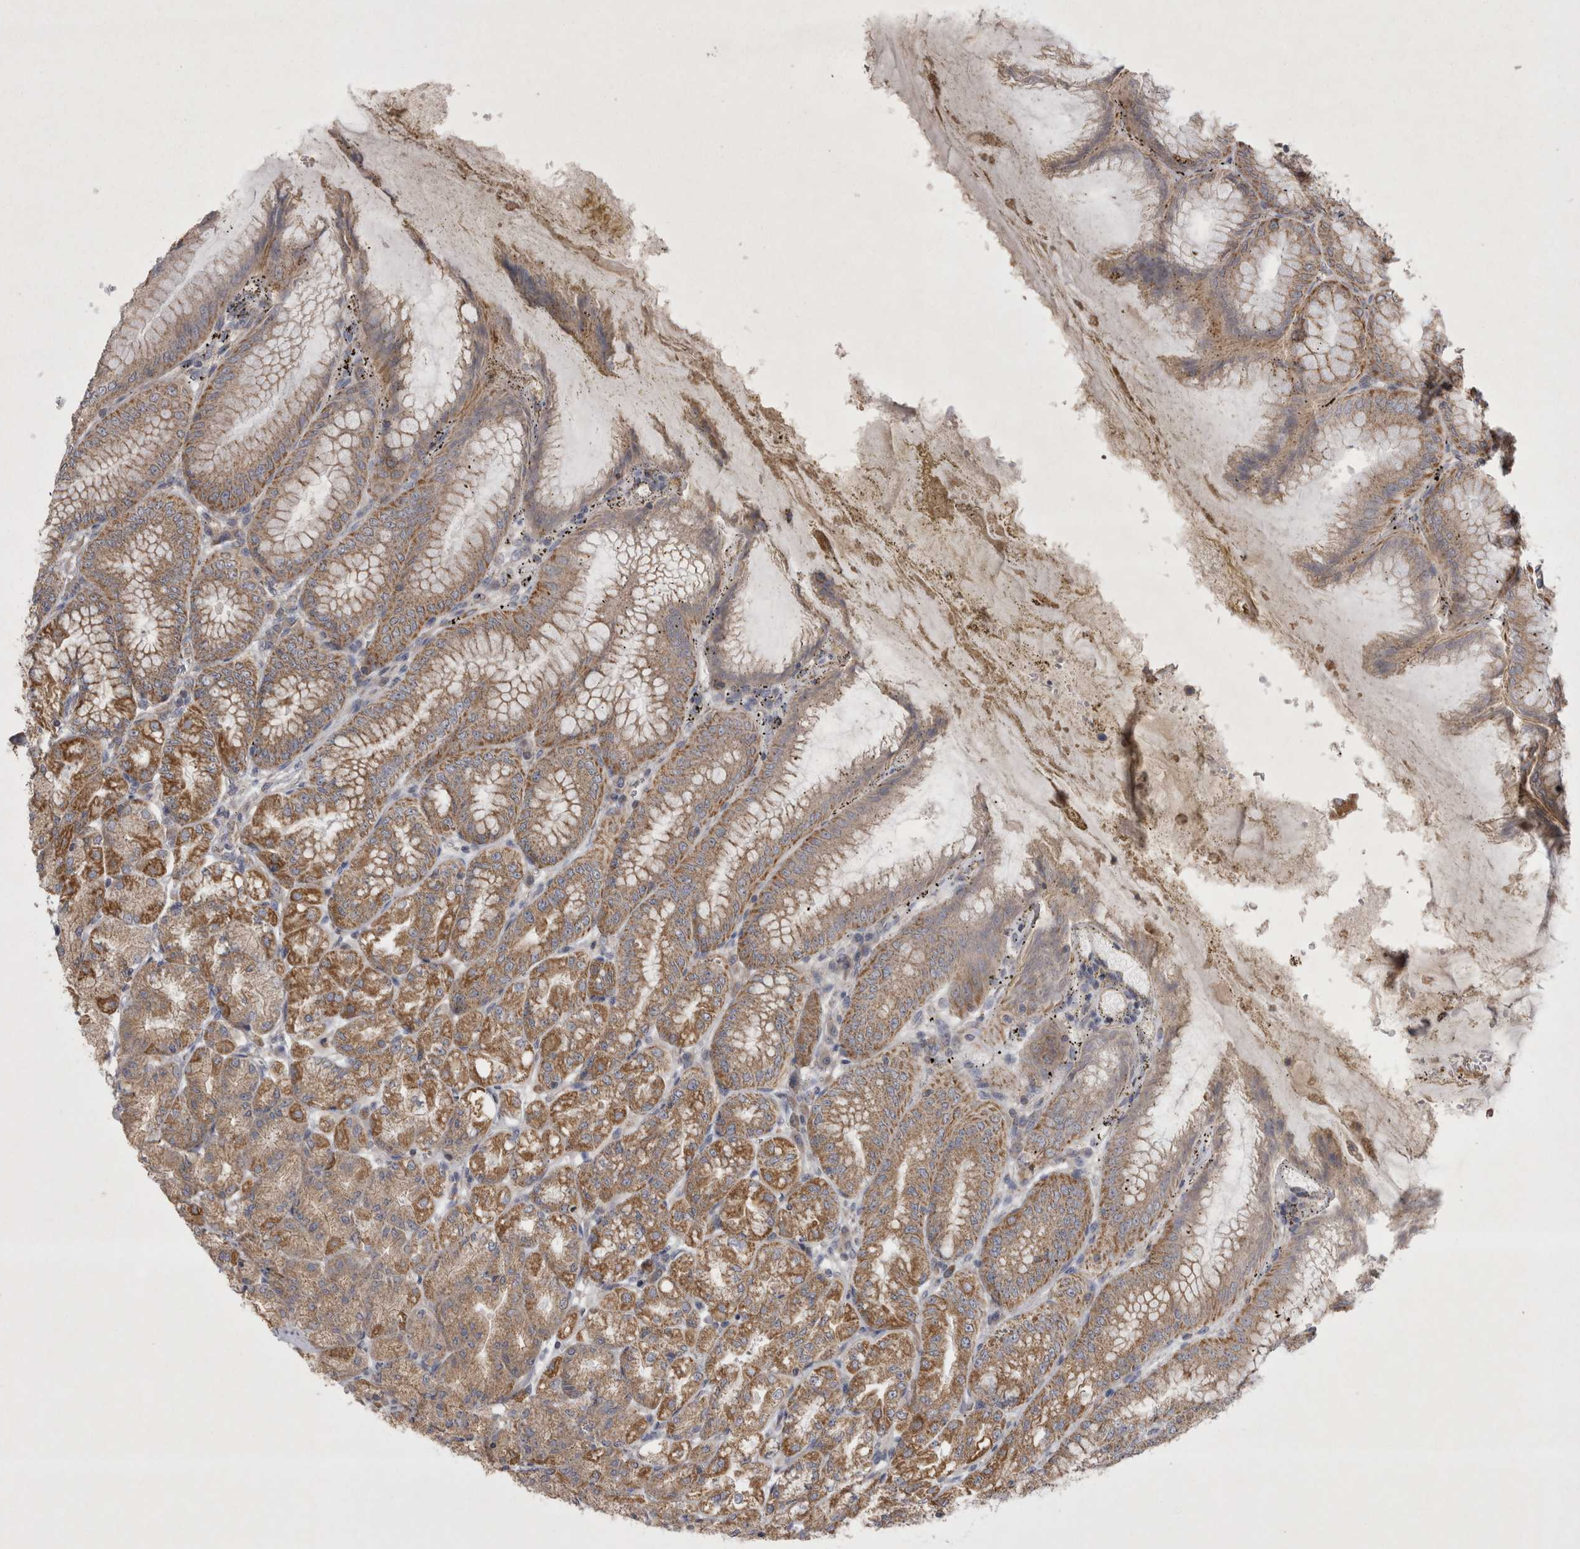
{"staining": {"intensity": "moderate", "quantity": ">75%", "location": "cytoplasmic/membranous"}, "tissue": "stomach", "cell_type": "Glandular cells", "image_type": "normal", "snomed": [{"axis": "morphology", "description": "Normal tissue, NOS"}, {"axis": "topography", "description": "Stomach, lower"}], "caption": "Immunohistochemistry (IHC) (DAB (3,3'-diaminobenzidine)) staining of benign human stomach exhibits moderate cytoplasmic/membranous protein expression in approximately >75% of glandular cells. (DAB IHC, brown staining for protein, blue staining for nuclei).", "gene": "TSPOAP1", "patient": {"sex": "male", "age": 71}}